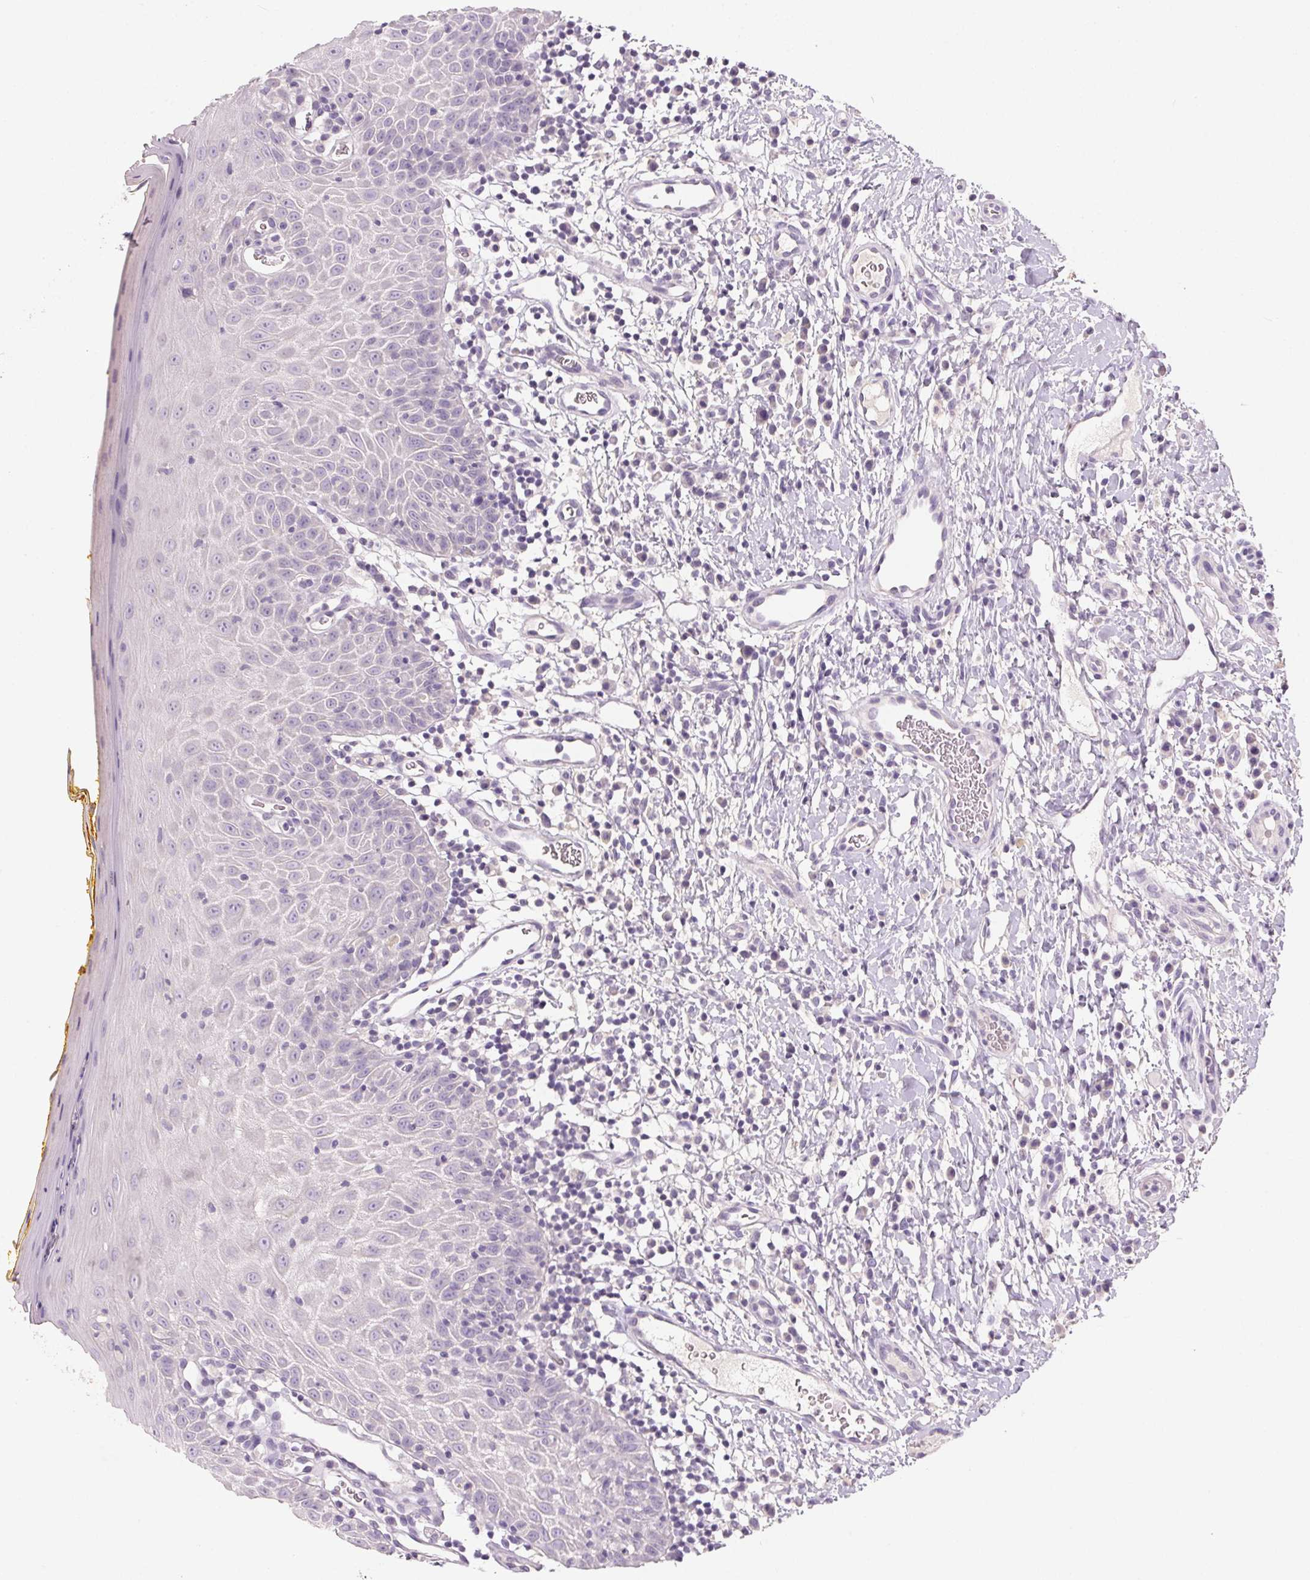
{"staining": {"intensity": "negative", "quantity": "none", "location": "none"}, "tissue": "oral mucosa", "cell_type": "Squamous epithelial cells", "image_type": "normal", "snomed": [{"axis": "morphology", "description": "Normal tissue, NOS"}, {"axis": "topography", "description": "Oral tissue"}, {"axis": "topography", "description": "Tounge, NOS"}], "caption": "Human oral mucosa stained for a protein using immunohistochemistry (IHC) shows no staining in squamous epithelial cells.", "gene": "HSD17B1", "patient": {"sex": "female", "age": 58}}